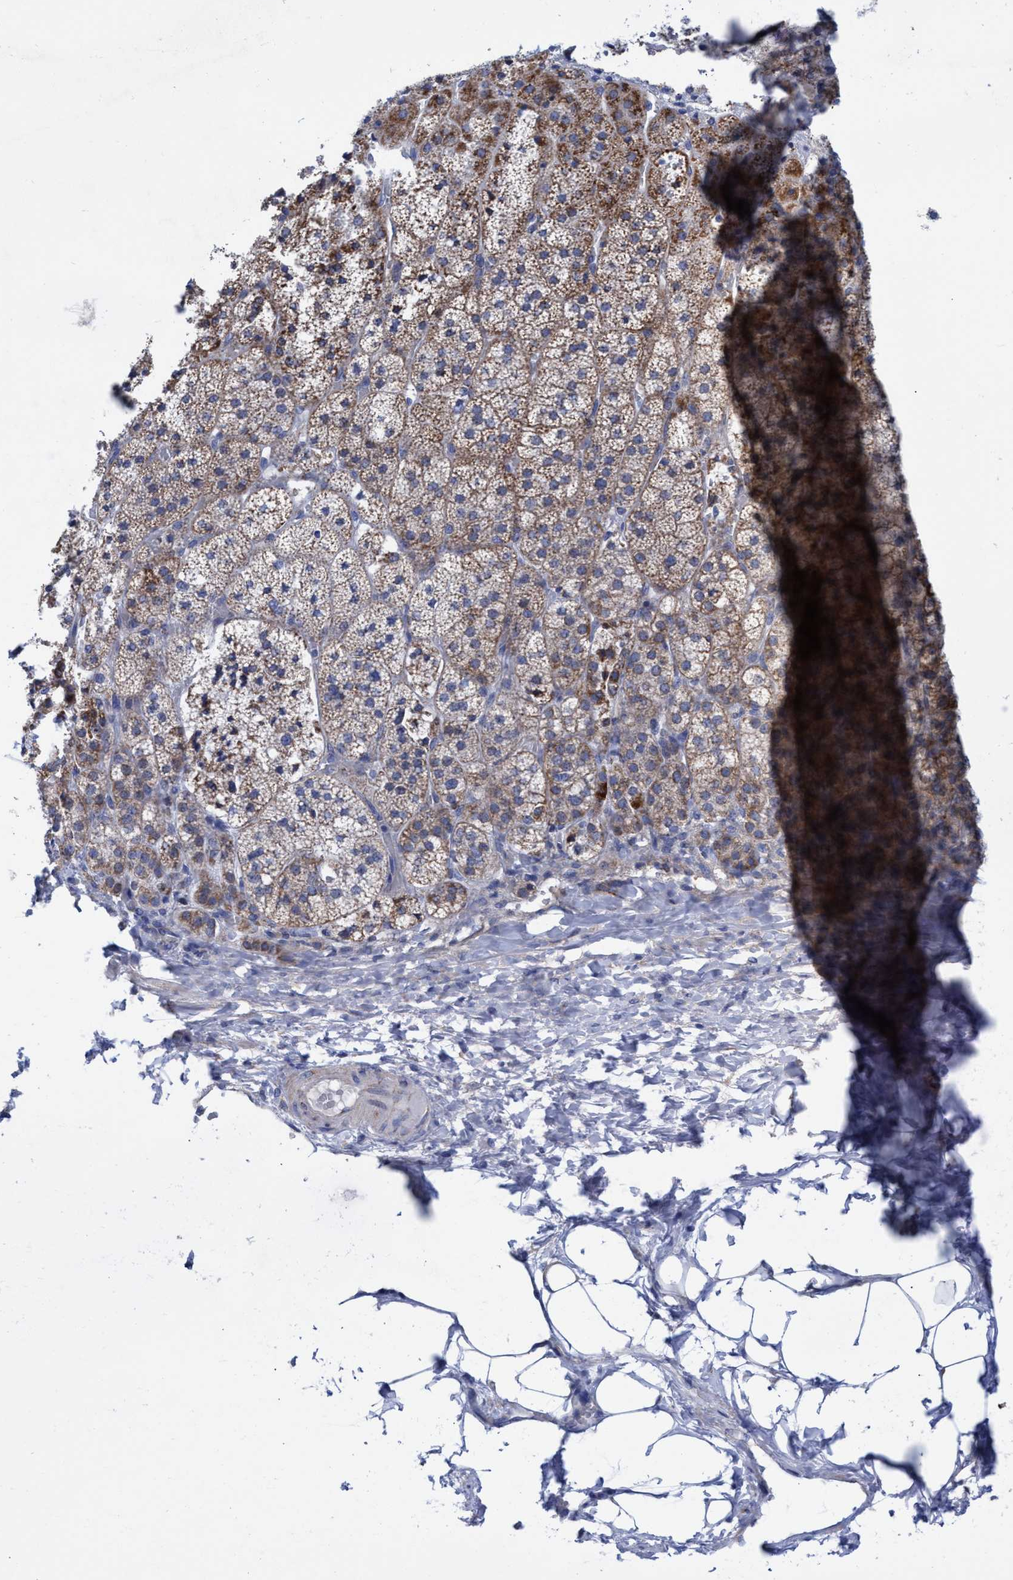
{"staining": {"intensity": "moderate", "quantity": ">75%", "location": "cytoplasmic/membranous"}, "tissue": "adrenal gland", "cell_type": "Glandular cells", "image_type": "normal", "snomed": [{"axis": "morphology", "description": "Normal tissue, NOS"}, {"axis": "topography", "description": "Adrenal gland"}], "caption": "Protein expression analysis of benign adrenal gland displays moderate cytoplasmic/membranous expression in about >75% of glandular cells.", "gene": "ZNF750", "patient": {"sex": "female", "age": 44}}